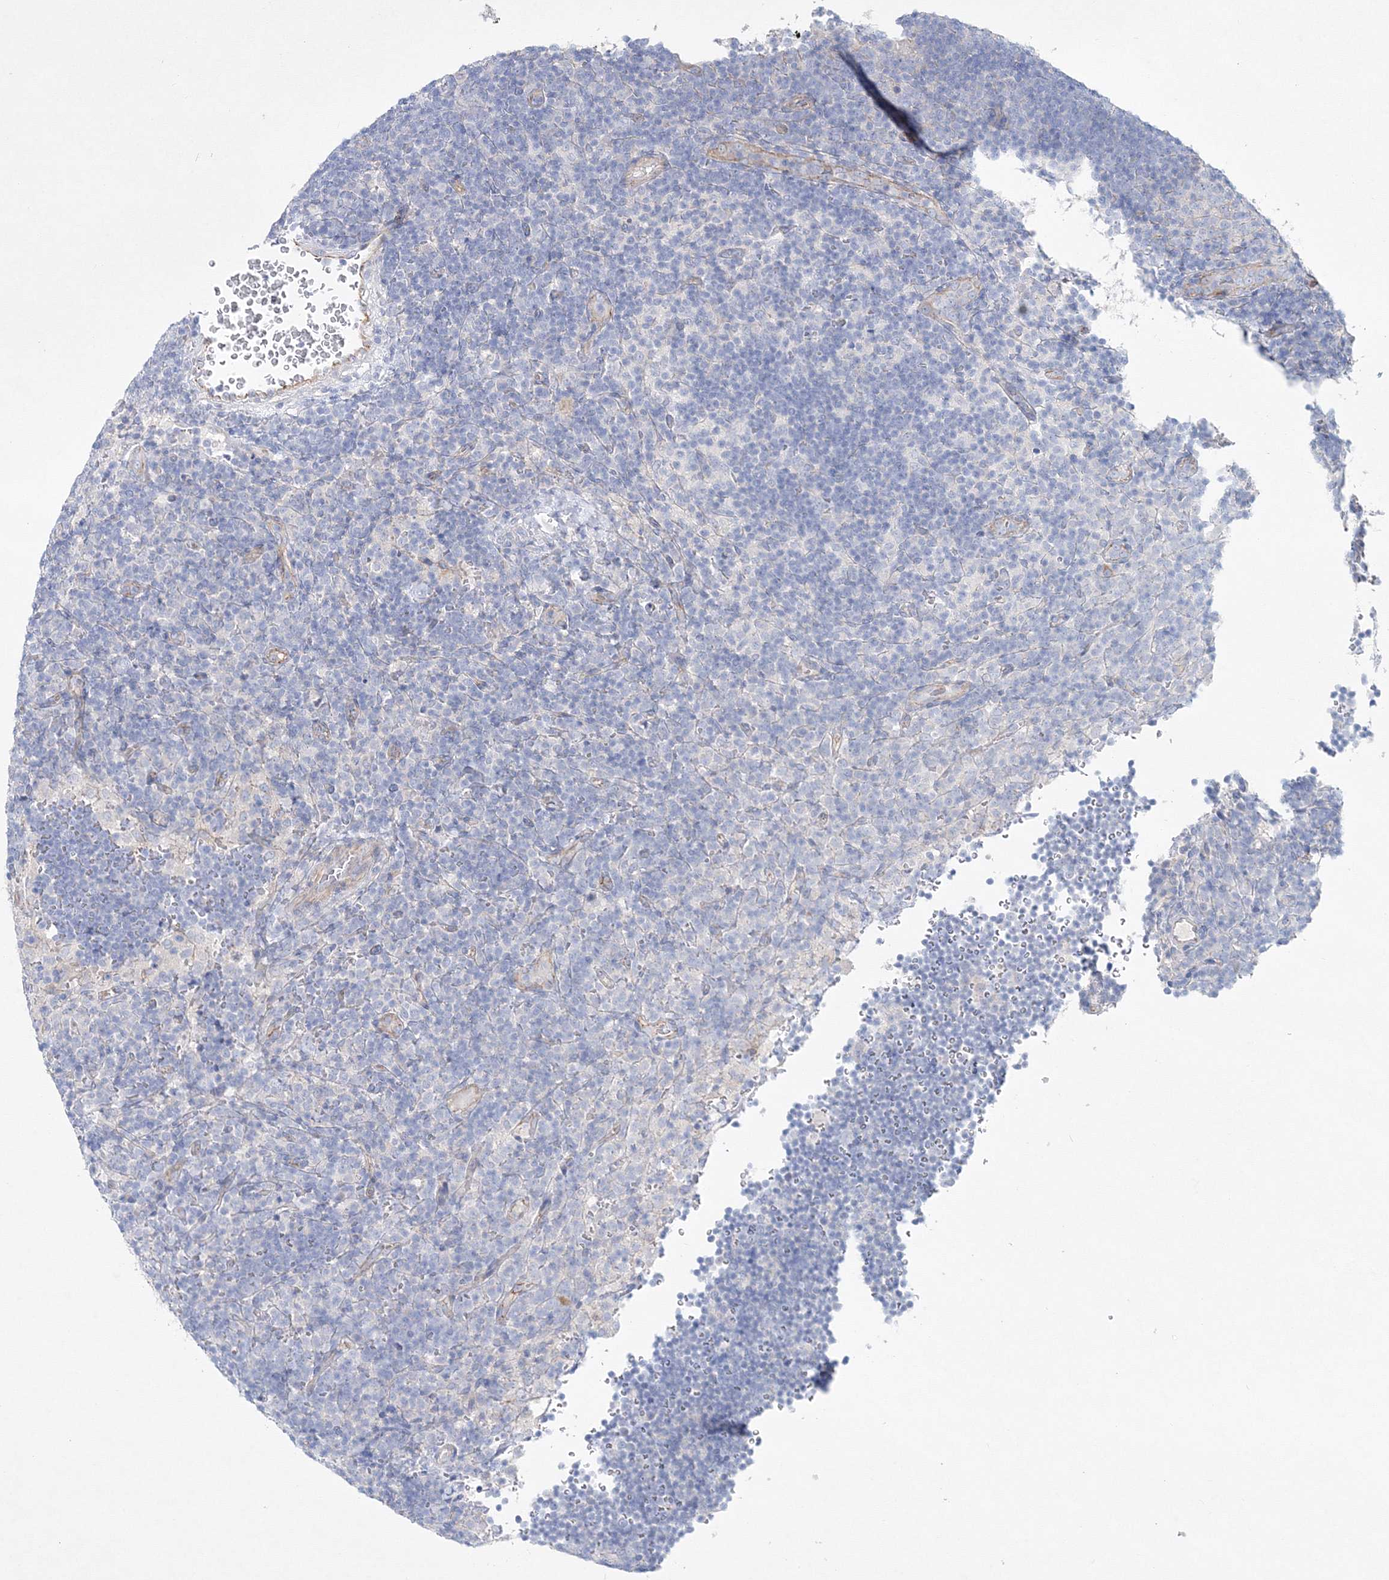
{"staining": {"intensity": "negative", "quantity": "none", "location": "none"}, "tissue": "lymphoma", "cell_type": "Tumor cells", "image_type": "cancer", "snomed": [{"axis": "morphology", "description": "Hodgkin's disease, NOS"}, {"axis": "topography", "description": "Lymph node"}], "caption": "The immunohistochemistry photomicrograph has no significant expression in tumor cells of Hodgkin's disease tissue. (Brightfield microscopy of DAB IHC at high magnification).", "gene": "NAA40", "patient": {"sex": "female", "age": 57}}